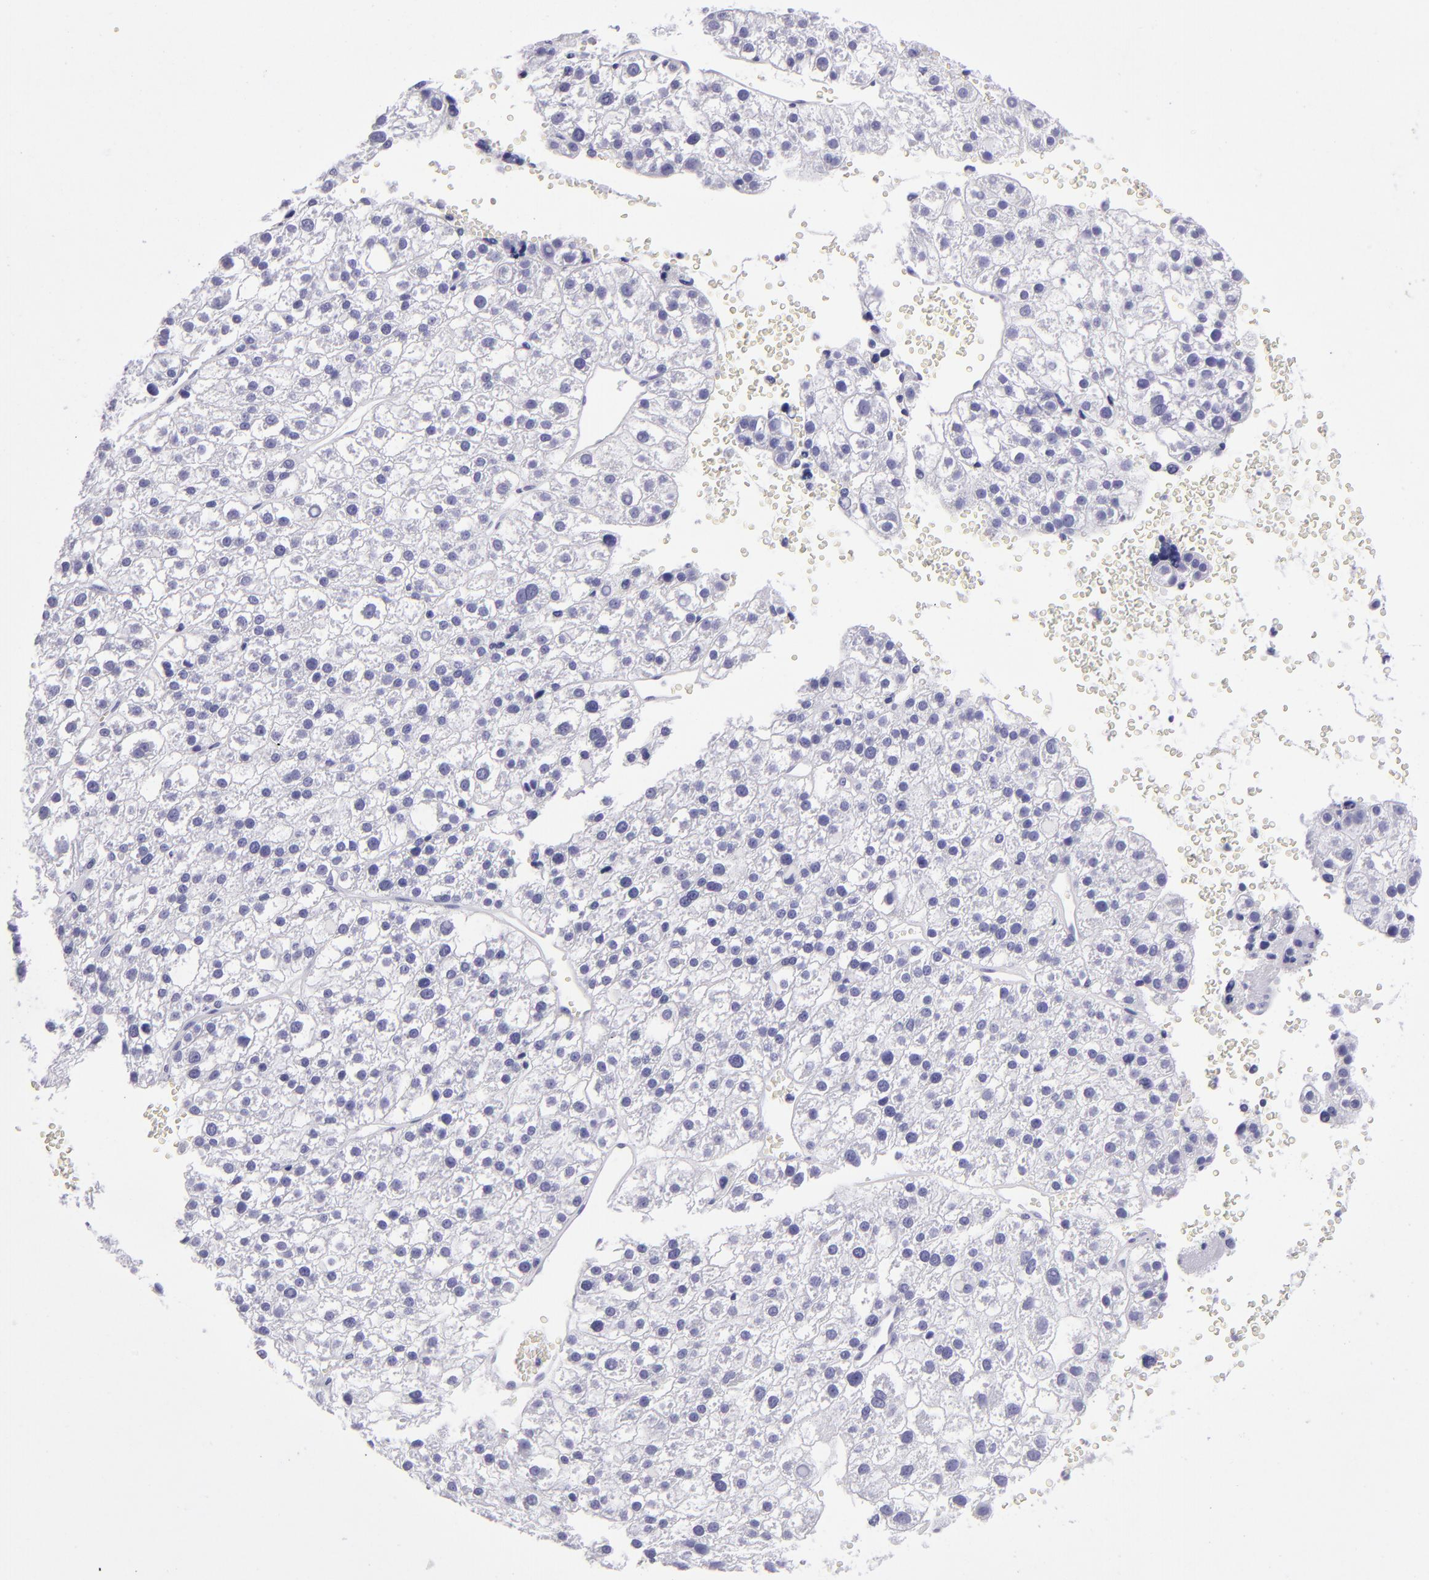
{"staining": {"intensity": "negative", "quantity": "none", "location": "none"}, "tissue": "liver cancer", "cell_type": "Tumor cells", "image_type": "cancer", "snomed": [{"axis": "morphology", "description": "Carcinoma, Hepatocellular, NOS"}, {"axis": "topography", "description": "Liver"}], "caption": "Immunohistochemistry histopathology image of neoplastic tissue: human hepatocellular carcinoma (liver) stained with DAB (3,3'-diaminobenzidine) reveals no significant protein expression in tumor cells.", "gene": "TYRP1", "patient": {"sex": "female", "age": 85}}